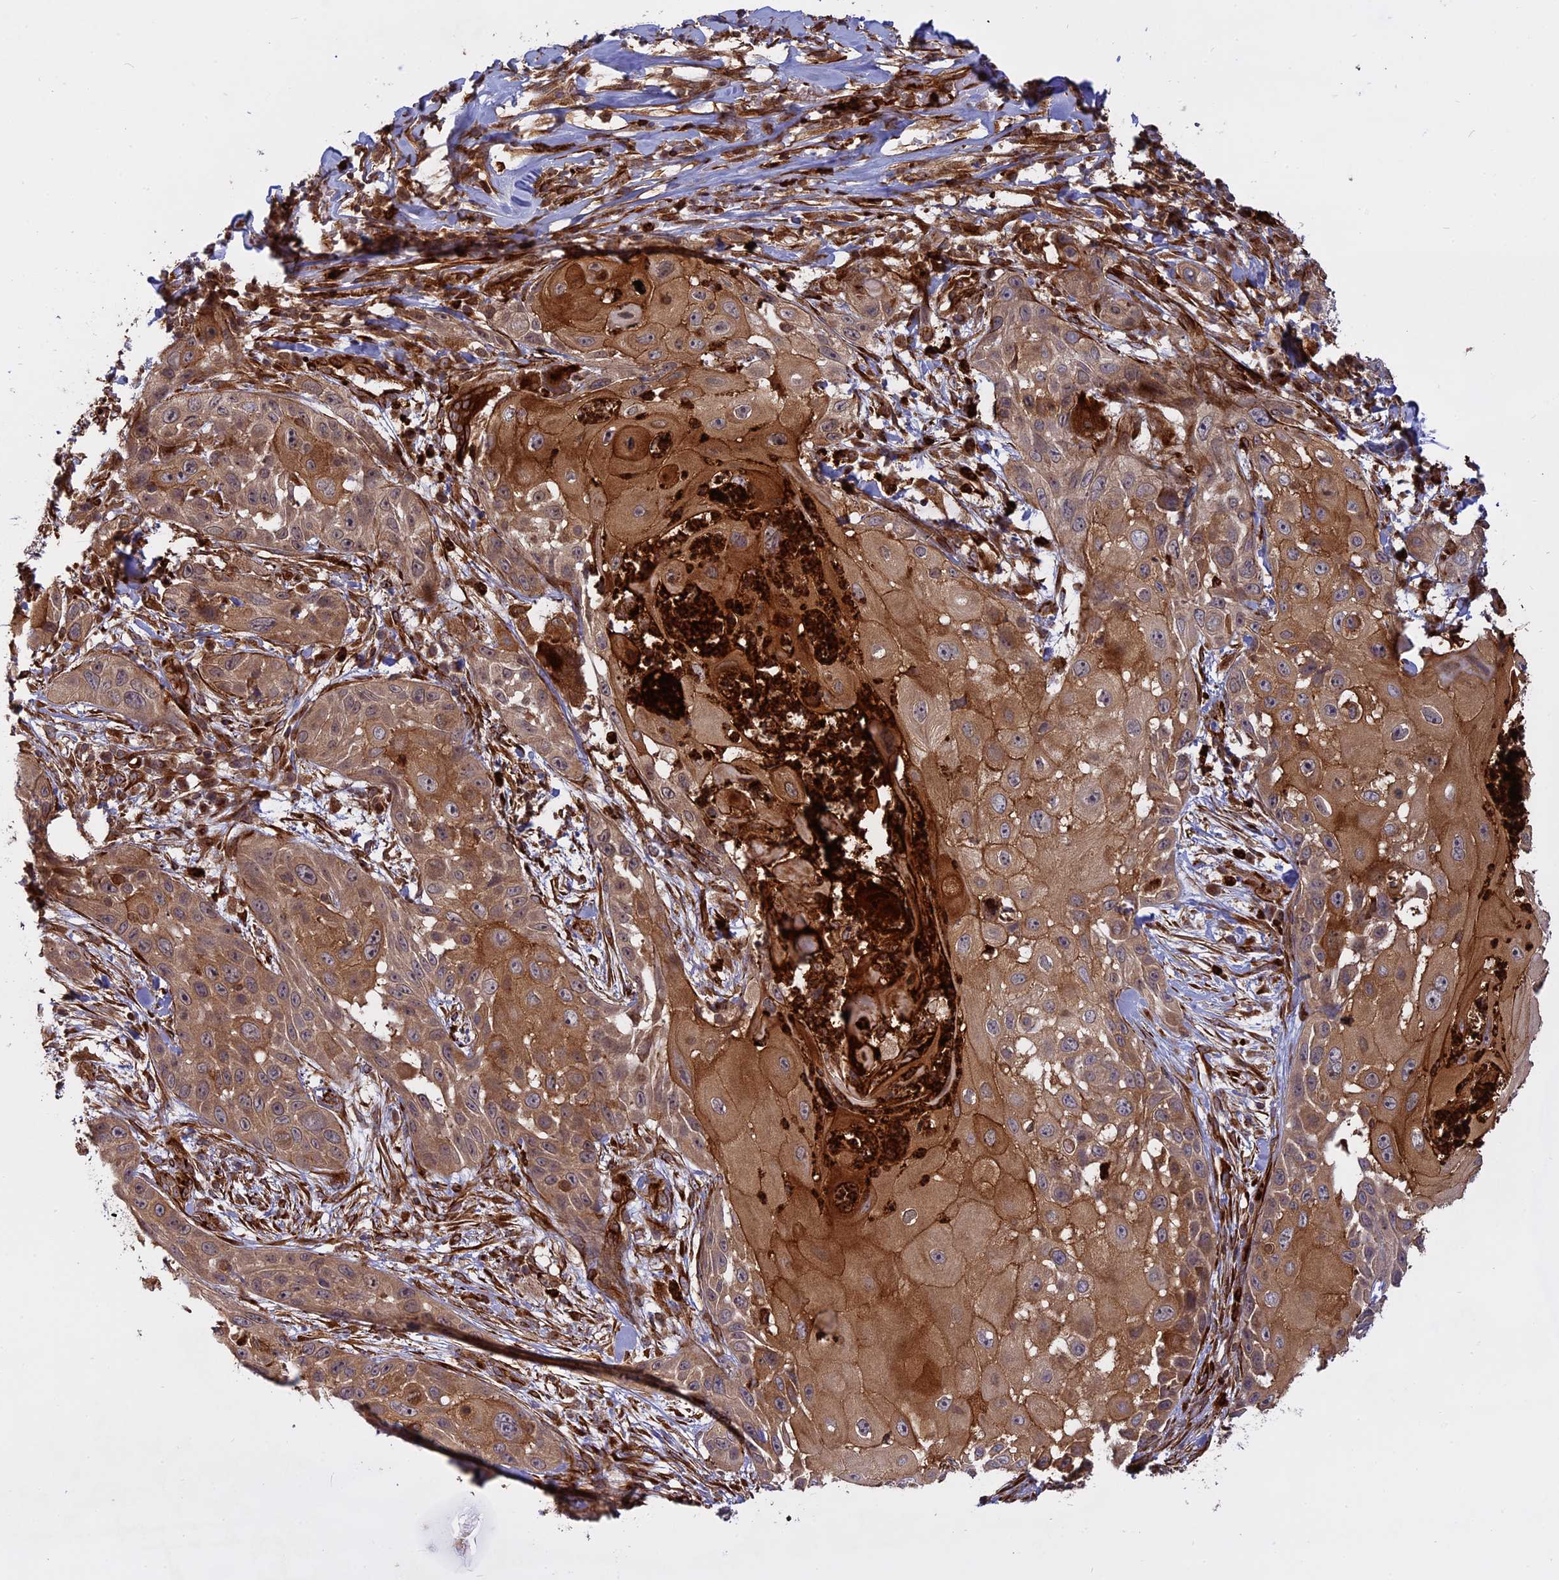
{"staining": {"intensity": "moderate", "quantity": ">75%", "location": "cytoplasmic/membranous"}, "tissue": "skin cancer", "cell_type": "Tumor cells", "image_type": "cancer", "snomed": [{"axis": "morphology", "description": "Squamous cell carcinoma, NOS"}, {"axis": "topography", "description": "Skin"}], "caption": "Skin squamous cell carcinoma stained with a brown dye shows moderate cytoplasmic/membranous positive positivity in about >75% of tumor cells.", "gene": "PHLDB3", "patient": {"sex": "female", "age": 44}}